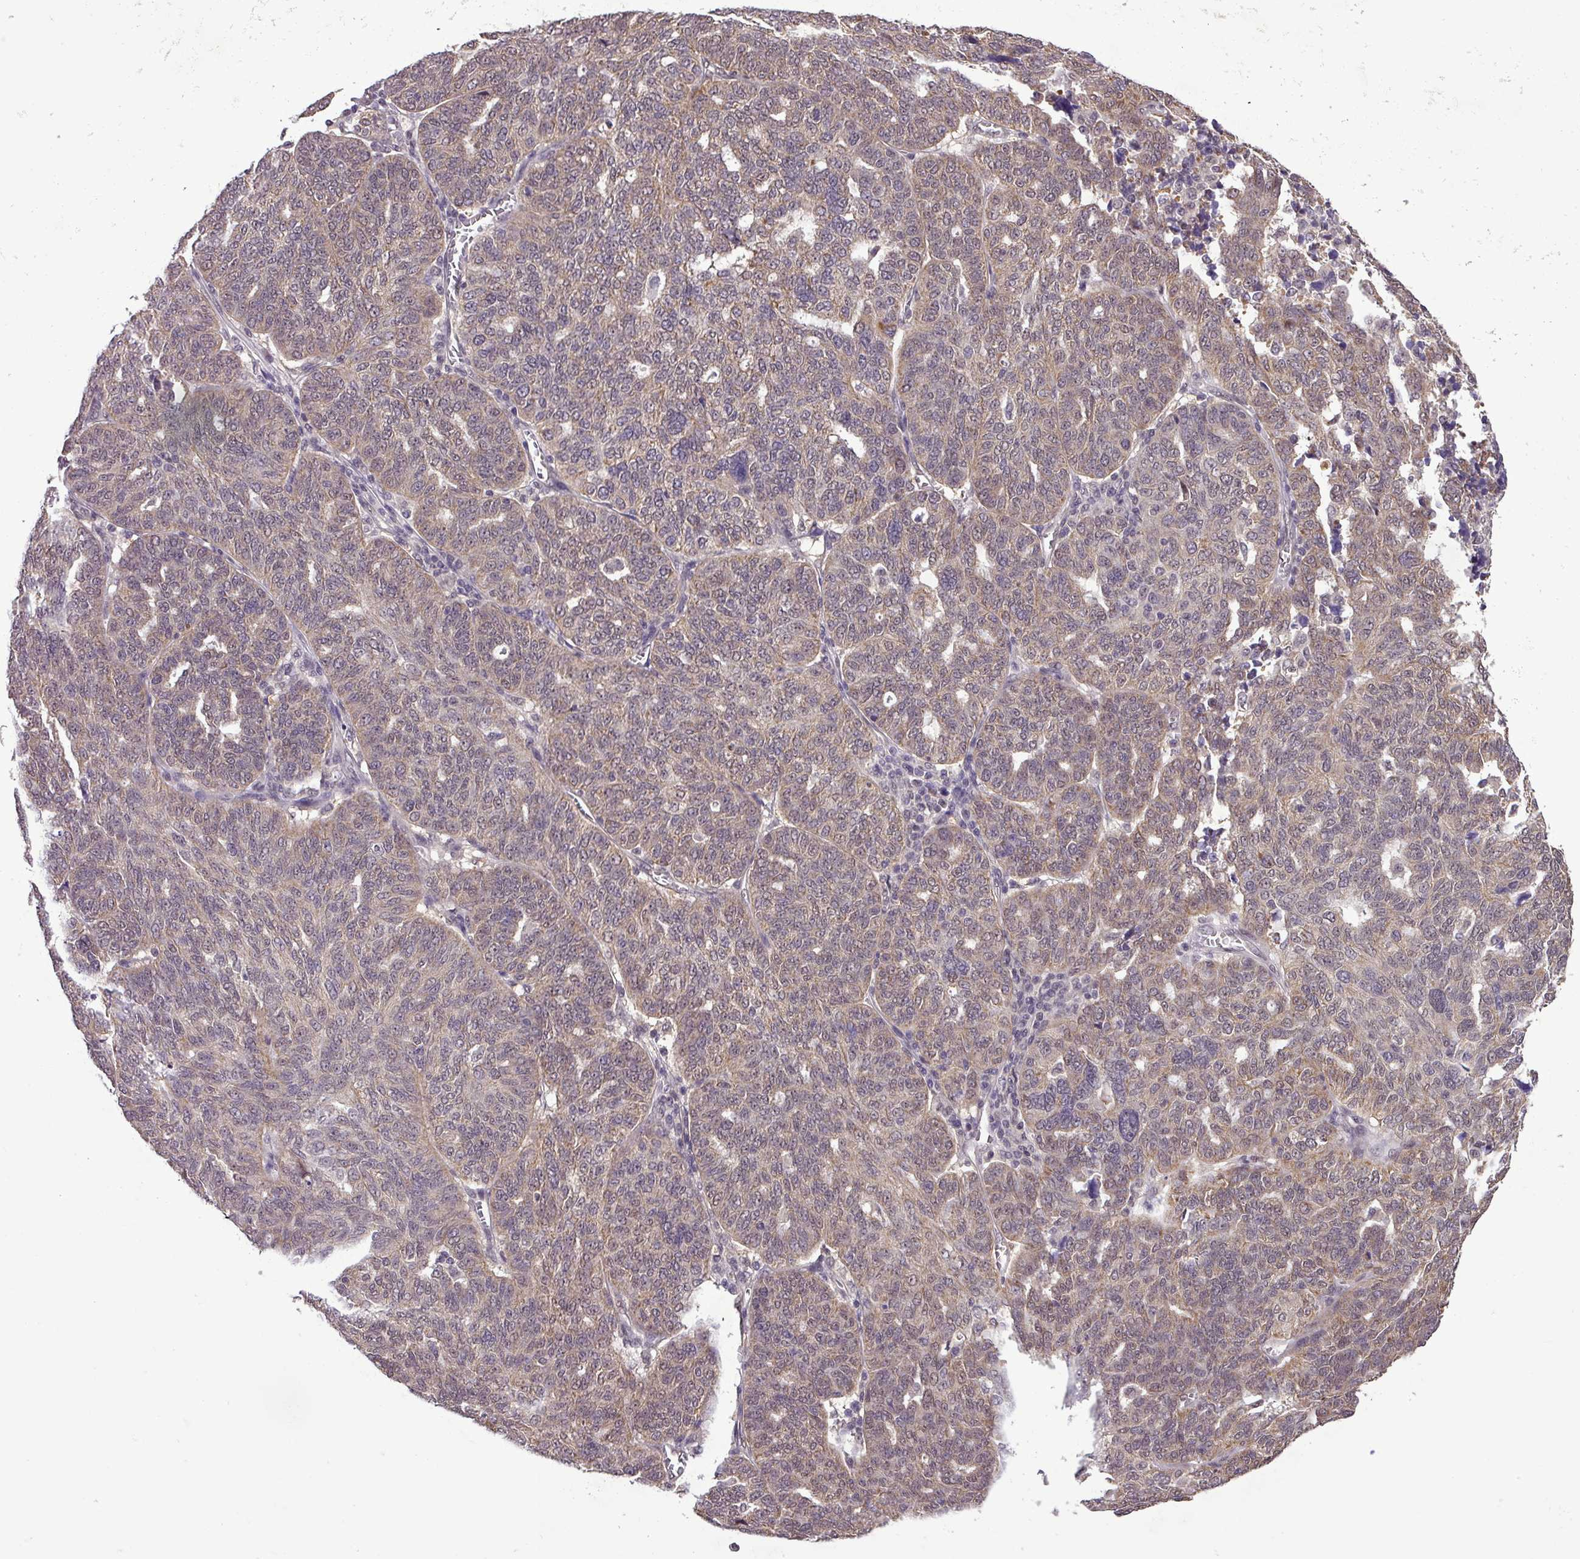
{"staining": {"intensity": "moderate", "quantity": "25%-75%", "location": "cytoplasmic/membranous,nuclear"}, "tissue": "ovarian cancer", "cell_type": "Tumor cells", "image_type": "cancer", "snomed": [{"axis": "morphology", "description": "Cystadenocarcinoma, serous, NOS"}, {"axis": "topography", "description": "Ovary"}], "caption": "Human ovarian cancer stained with a brown dye exhibits moderate cytoplasmic/membranous and nuclear positive expression in approximately 25%-75% of tumor cells.", "gene": "MFHAS1", "patient": {"sex": "female", "age": 59}}